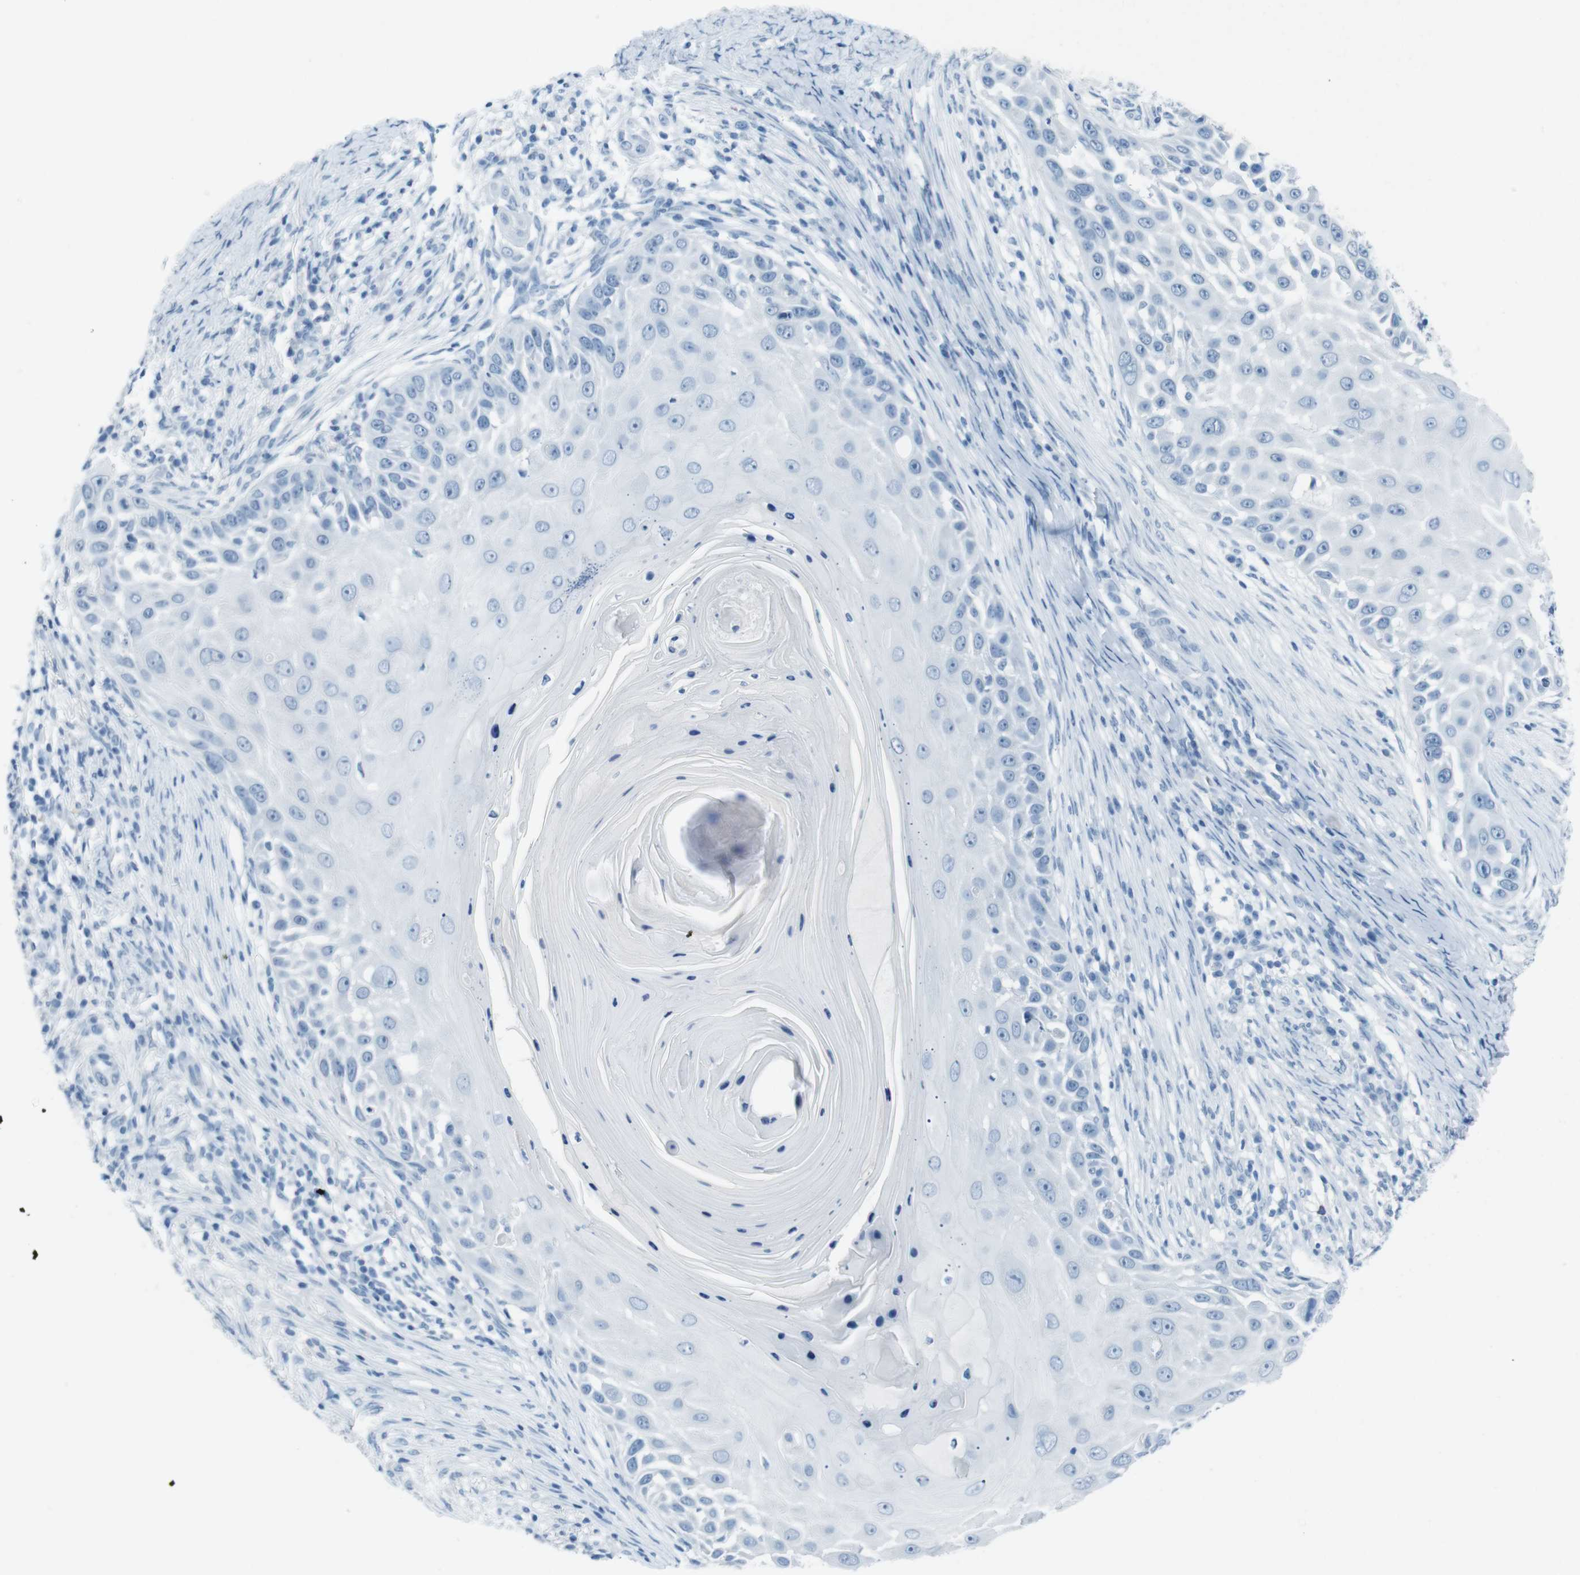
{"staining": {"intensity": "negative", "quantity": "none", "location": "none"}, "tissue": "skin cancer", "cell_type": "Tumor cells", "image_type": "cancer", "snomed": [{"axis": "morphology", "description": "Squamous cell carcinoma, NOS"}, {"axis": "topography", "description": "Skin"}], "caption": "This is an IHC micrograph of human skin cancer. There is no expression in tumor cells.", "gene": "TMEM207", "patient": {"sex": "female", "age": 44}}